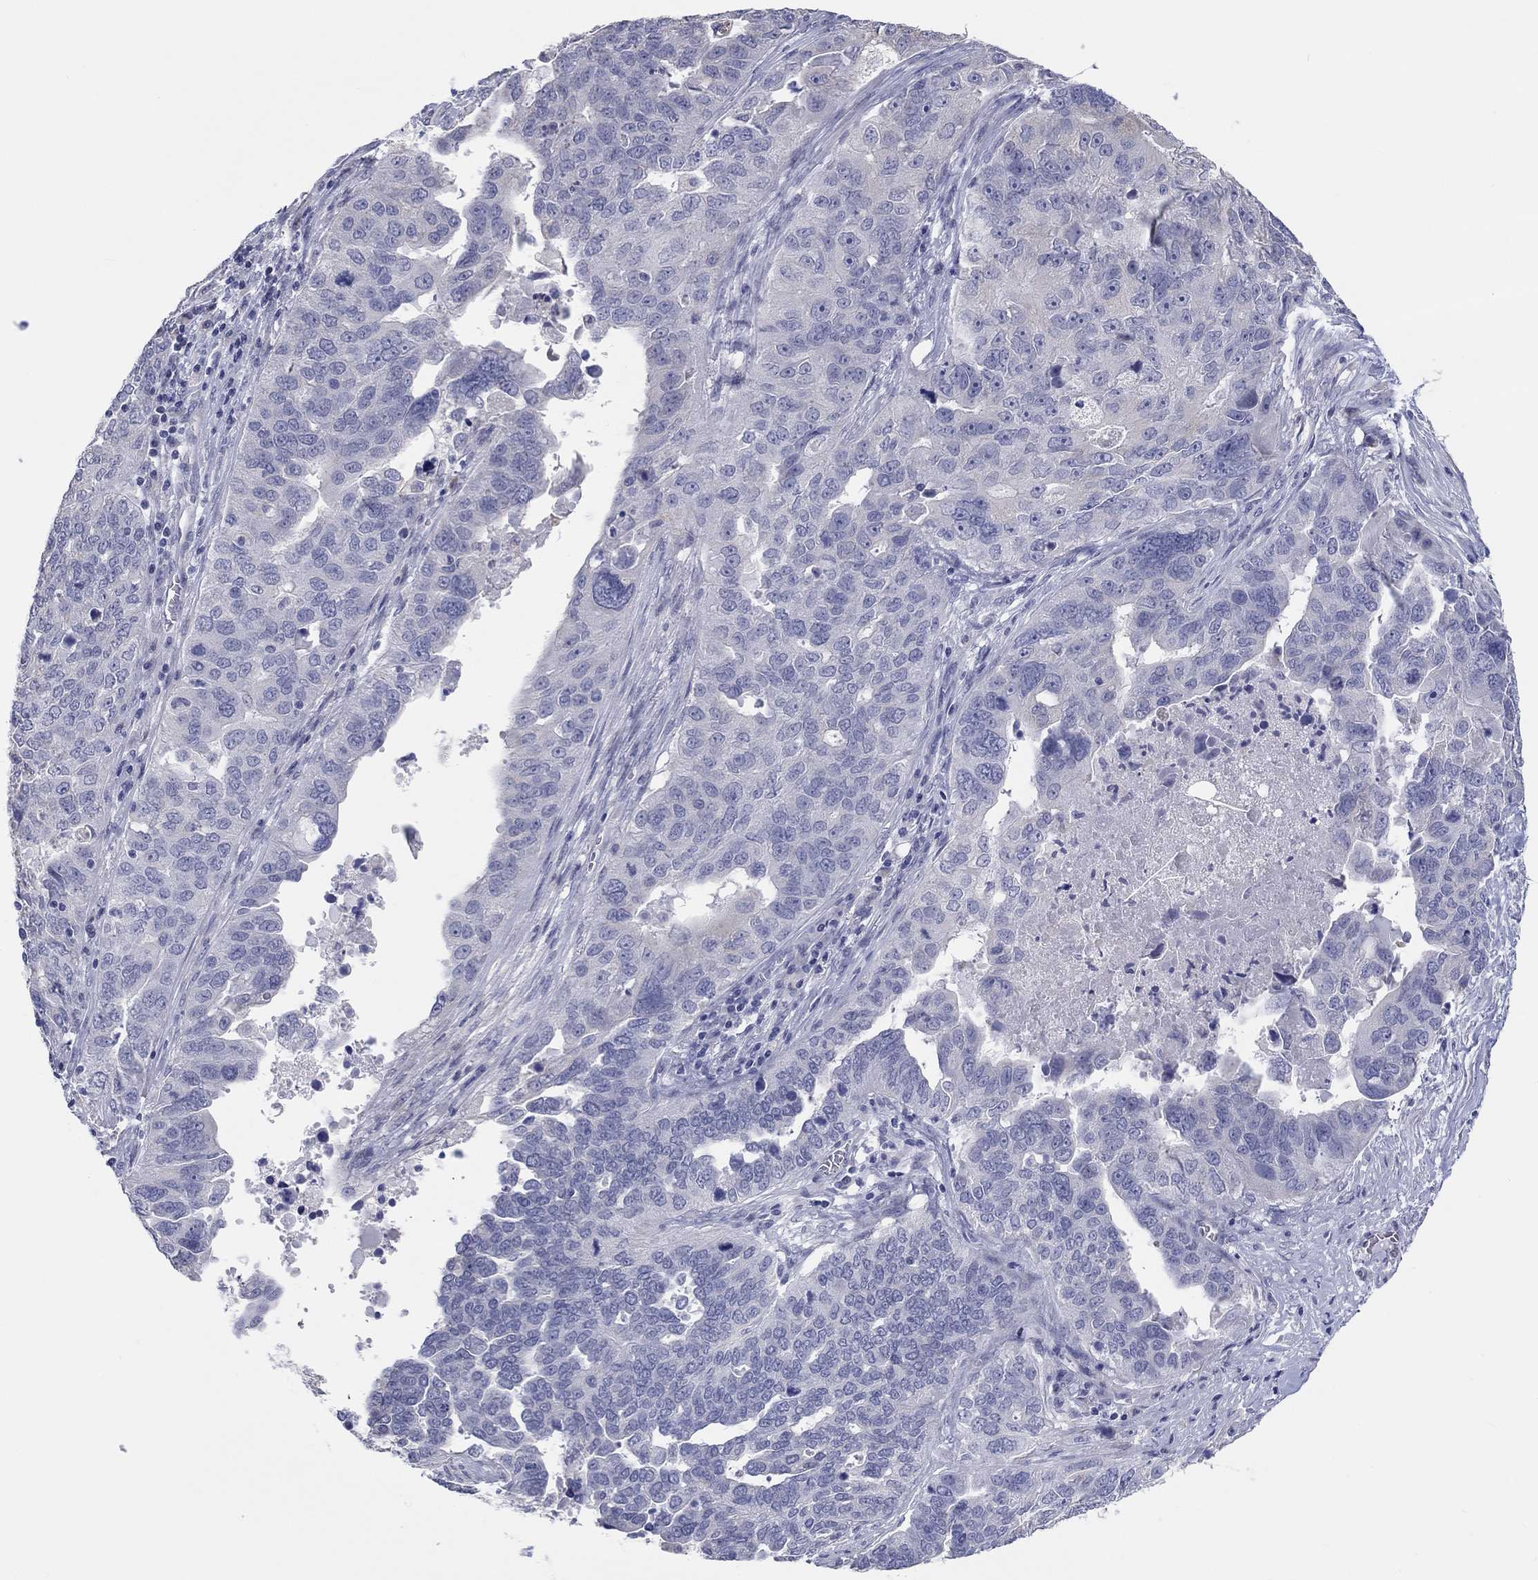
{"staining": {"intensity": "negative", "quantity": "none", "location": "none"}, "tissue": "ovarian cancer", "cell_type": "Tumor cells", "image_type": "cancer", "snomed": [{"axis": "morphology", "description": "Carcinoma, endometroid"}, {"axis": "topography", "description": "Soft tissue"}, {"axis": "topography", "description": "Ovary"}], "caption": "A high-resolution image shows immunohistochemistry (IHC) staining of ovarian endometroid carcinoma, which displays no significant expression in tumor cells. (DAB IHC visualized using brightfield microscopy, high magnification).", "gene": "LRRC4C", "patient": {"sex": "female", "age": 52}}